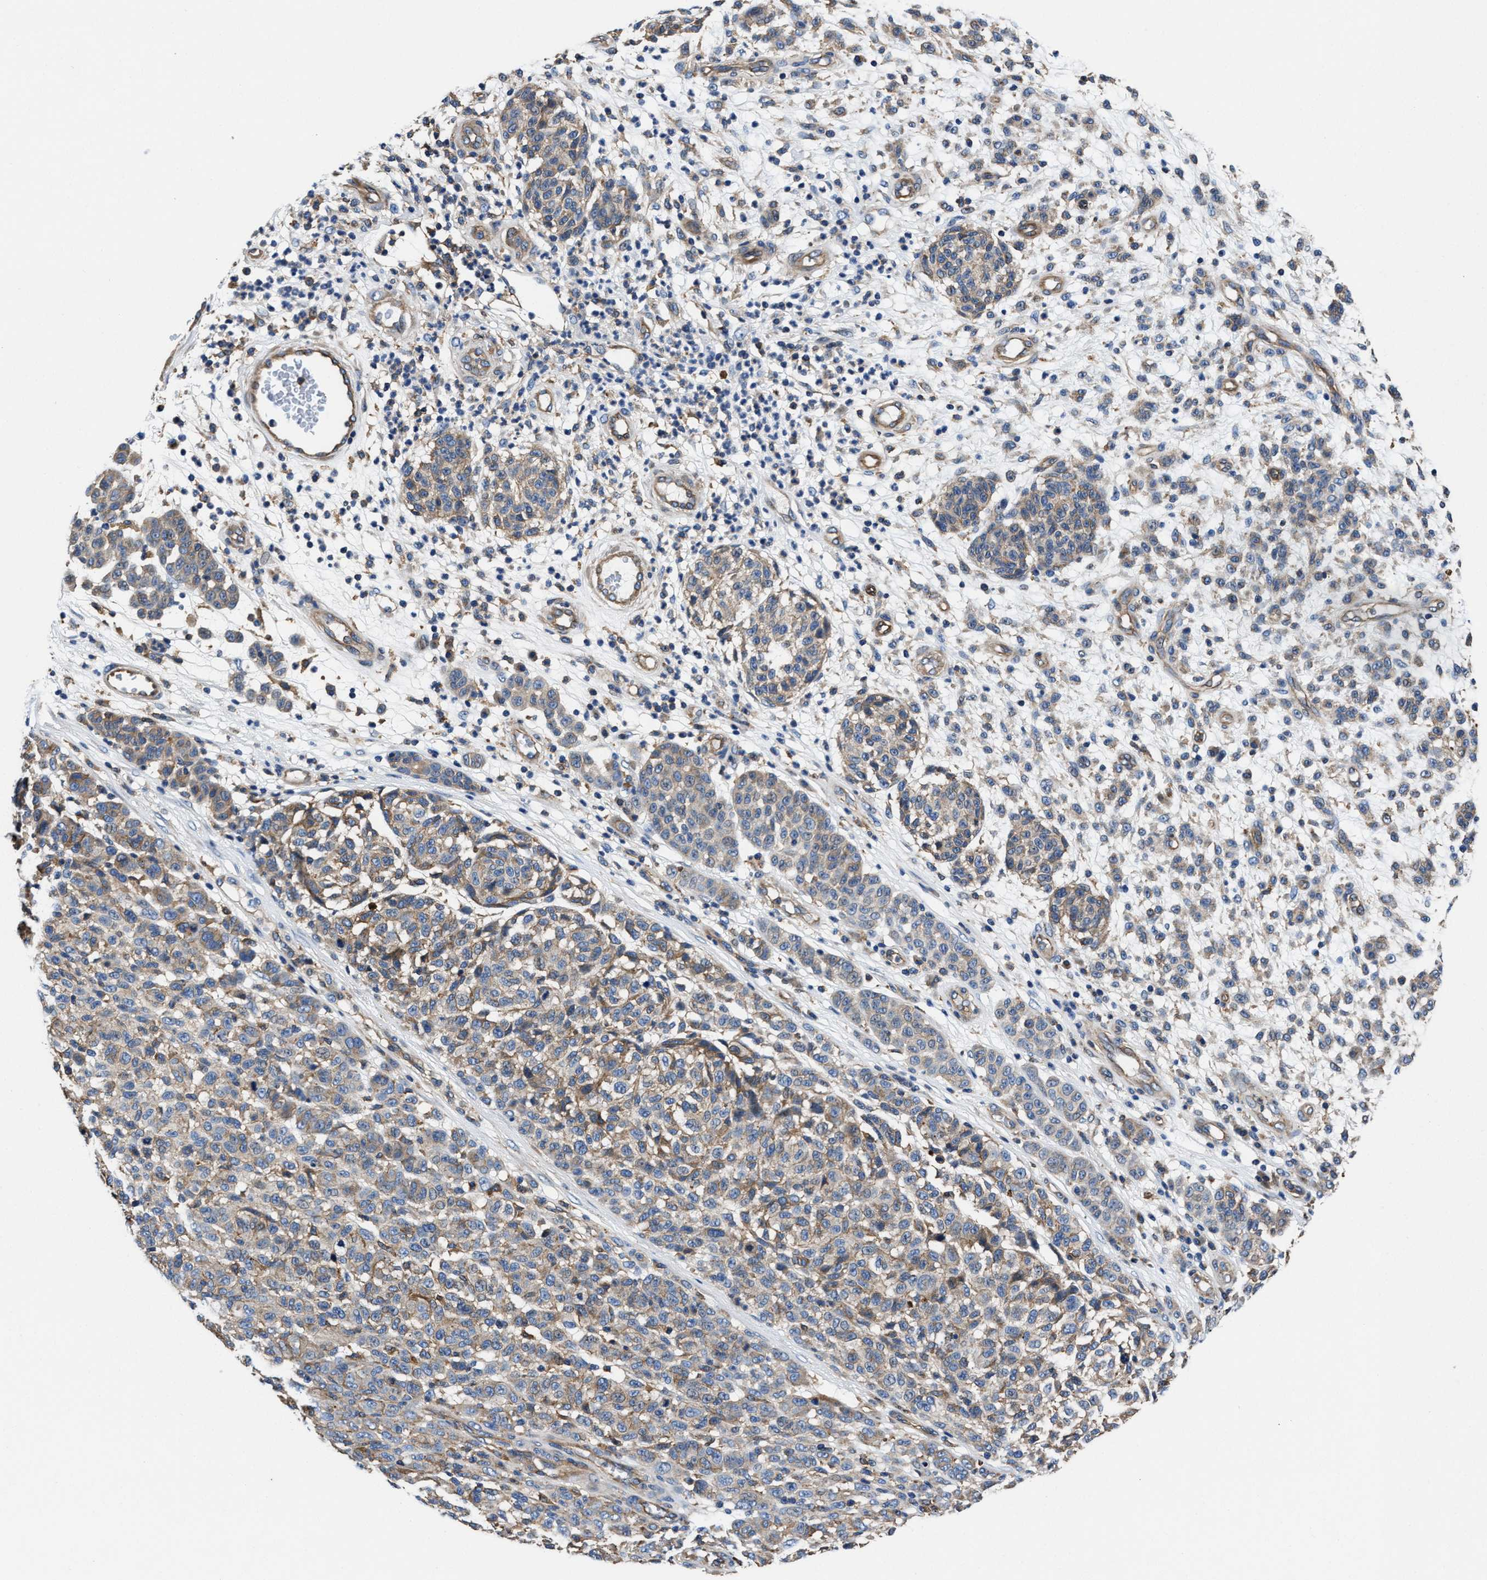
{"staining": {"intensity": "weak", "quantity": ">75%", "location": "cytoplasmic/membranous"}, "tissue": "melanoma", "cell_type": "Tumor cells", "image_type": "cancer", "snomed": [{"axis": "morphology", "description": "Malignant melanoma, NOS"}, {"axis": "topography", "description": "Skin"}], "caption": "Immunohistochemistry (IHC) (DAB) staining of melanoma reveals weak cytoplasmic/membranous protein positivity in approximately >75% of tumor cells. (DAB IHC, brown staining for protein, blue staining for nuclei).", "gene": "PPP1R9B", "patient": {"sex": "male", "age": 59}}